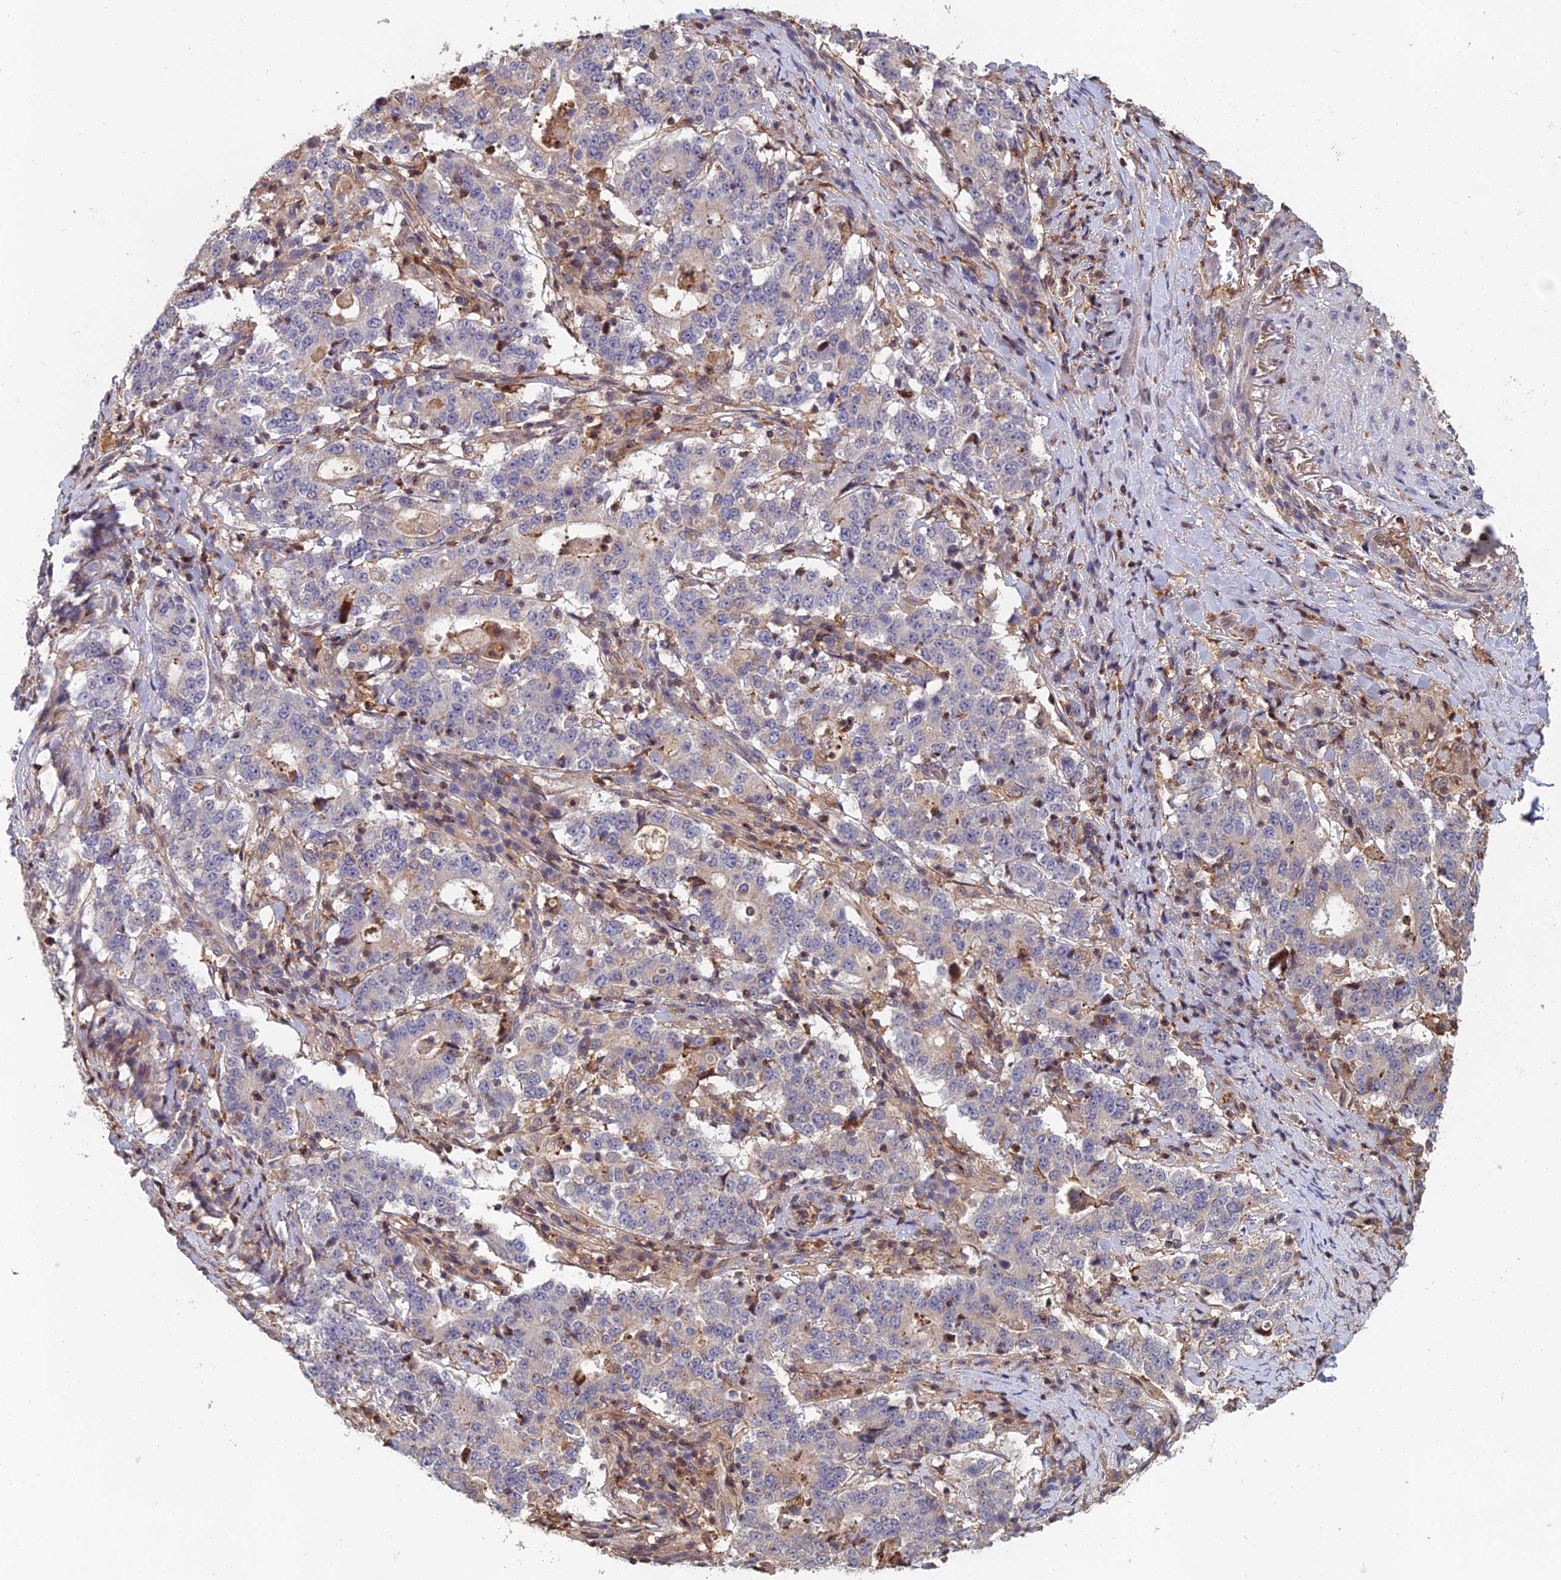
{"staining": {"intensity": "negative", "quantity": "none", "location": "none"}, "tissue": "stomach cancer", "cell_type": "Tumor cells", "image_type": "cancer", "snomed": [{"axis": "morphology", "description": "Adenocarcinoma, NOS"}, {"axis": "topography", "description": "Stomach"}], "caption": "Protein analysis of stomach cancer (adenocarcinoma) exhibits no significant expression in tumor cells. (IHC, brightfield microscopy, high magnification).", "gene": "C15orf62", "patient": {"sex": "male", "age": 59}}